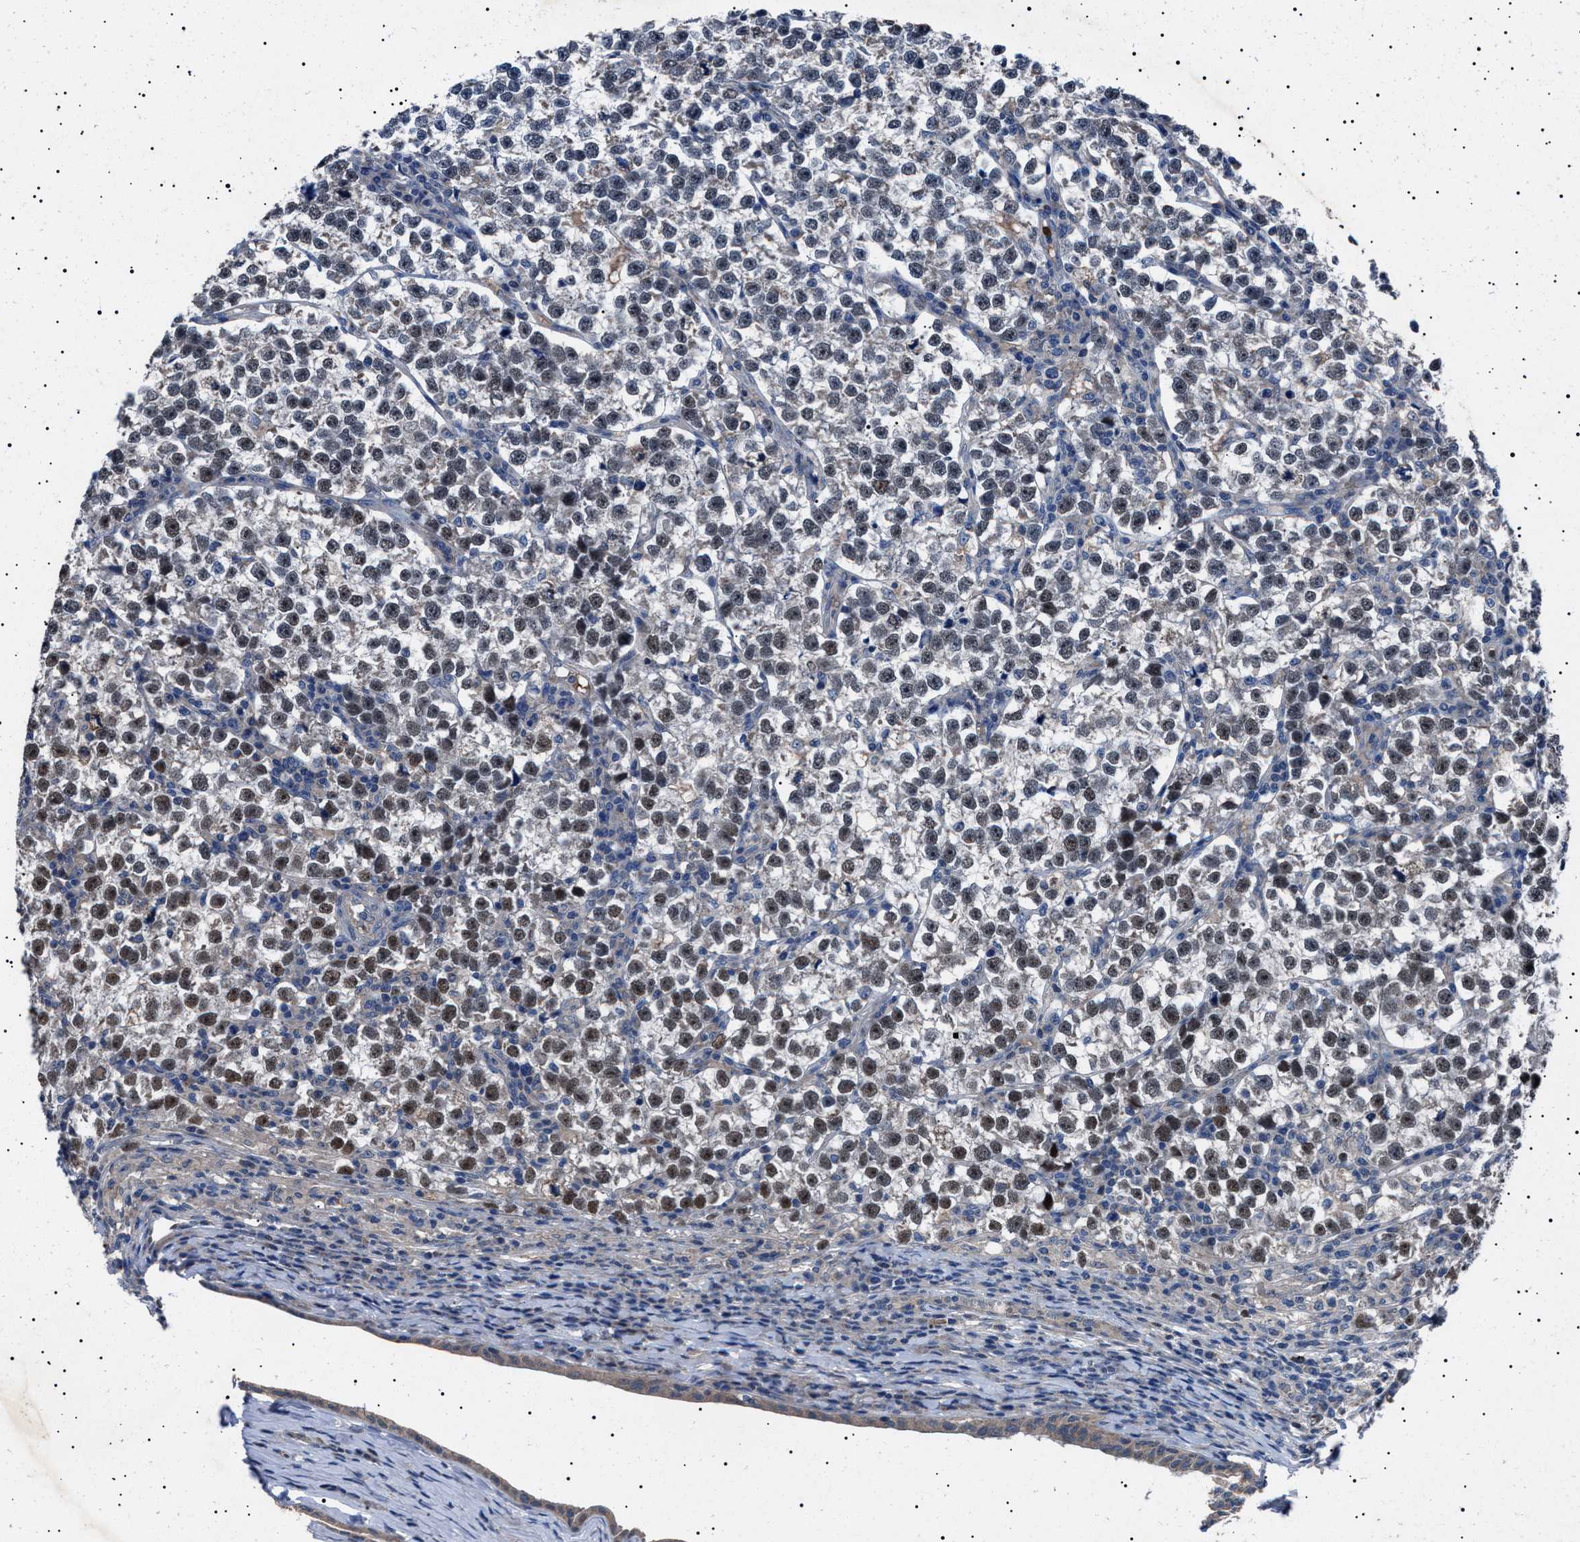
{"staining": {"intensity": "moderate", "quantity": ">75%", "location": "nuclear"}, "tissue": "testis cancer", "cell_type": "Tumor cells", "image_type": "cancer", "snomed": [{"axis": "morphology", "description": "Normal tissue, NOS"}, {"axis": "morphology", "description": "Seminoma, NOS"}, {"axis": "topography", "description": "Testis"}], "caption": "The immunohistochemical stain labels moderate nuclear positivity in tumor cells of testis seminoma tissue.", "gene": "PTRH1", "patient": {"sex": "male", "age": 43}}